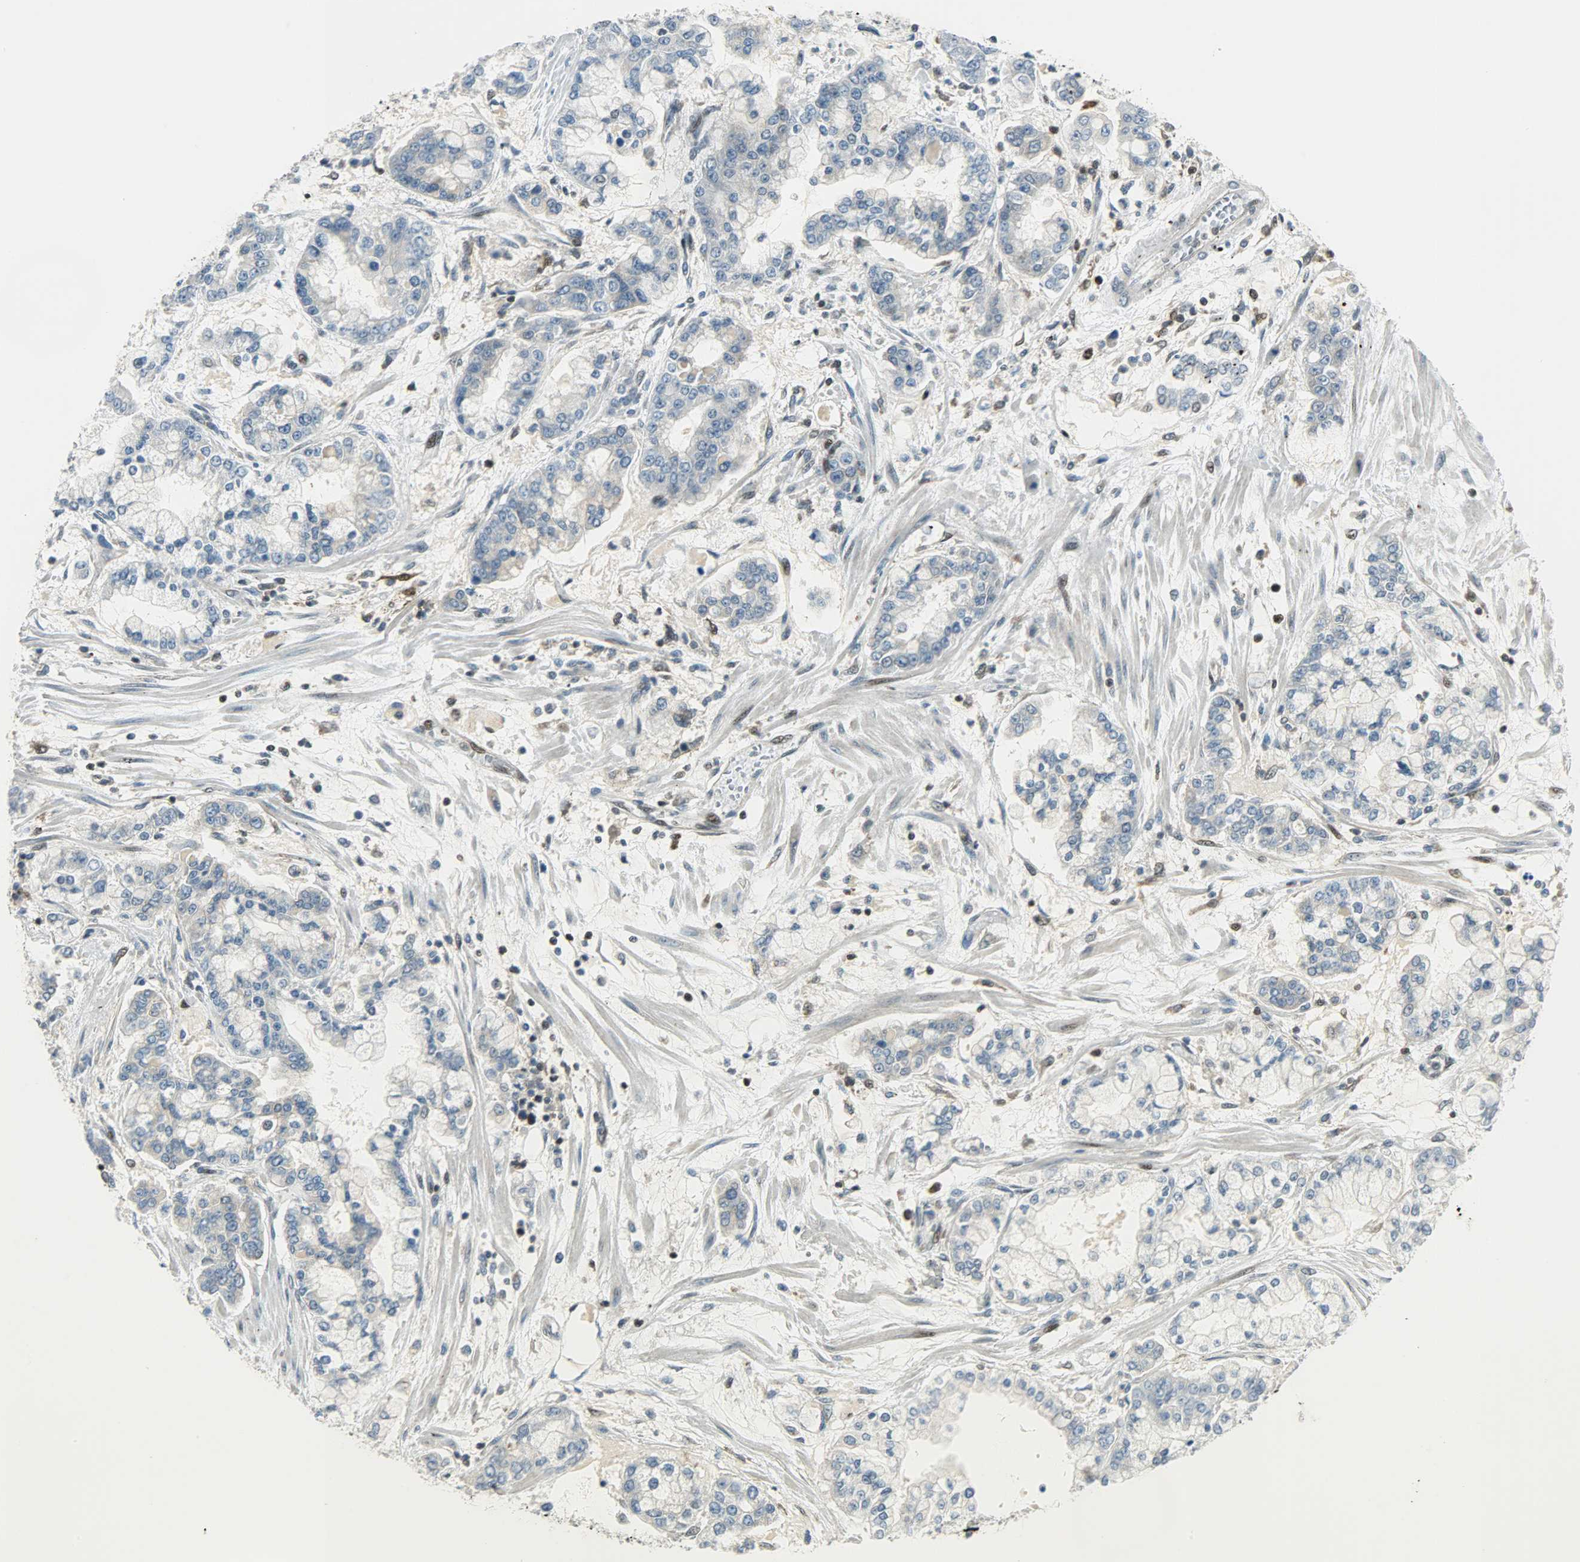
{"staining": {"intensity": "negative", "quantity": "none", "location": "none"}, "tissue": "stomach cancer", "cell_type": "Tumor cells", "image_type": "cancer", "snomed": [{"axis": "morphology", "description": "Normal tissue, NOS"}, {"axis": "morphology", "description": "Adenocarcinoma, NOS"}, {"axis": "topography", "description": "Stomach, upper"}, {"axis": "topography", "description": "Stomach"}], "caption": "The histopathology image exhibits no significant staining in tumor cells of stomach cancer.", "gene": "IL15", "patient": {"sex": "male", "age": 76}}